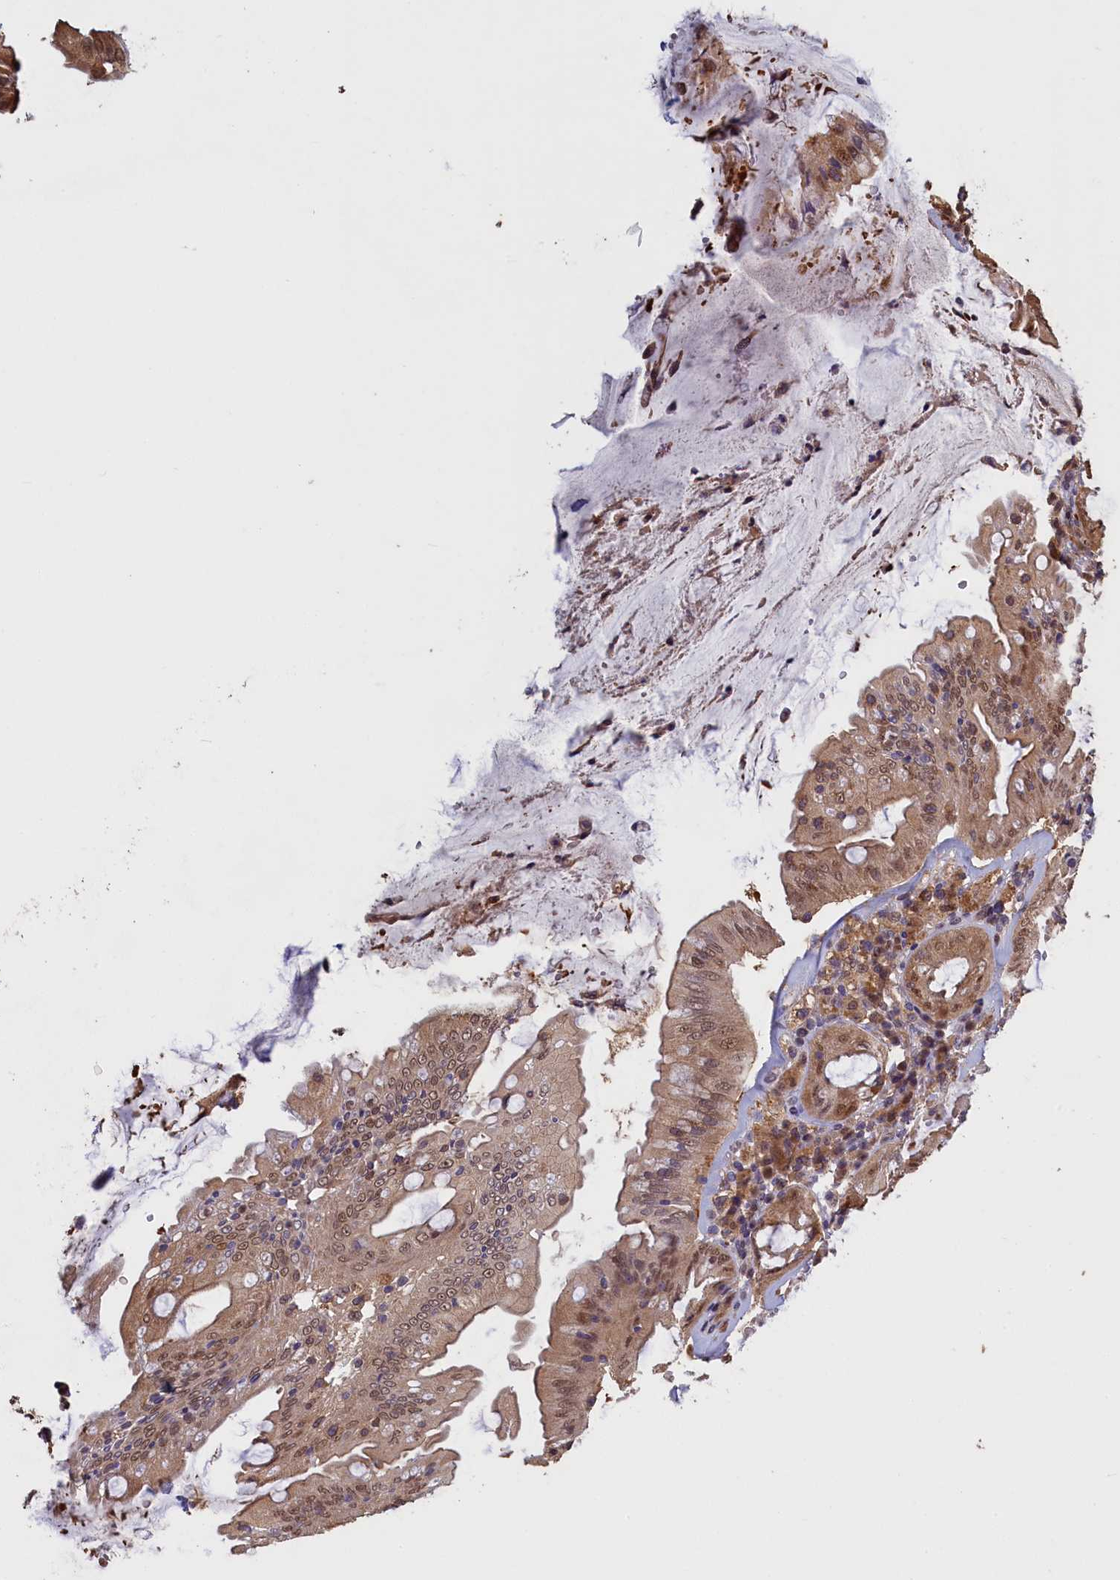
{"staining": {"intensity": "moderate", "quantity": ">75%", "location": "cytoplasmic/membranous,nuclear"}, "tissue": "rectum", "cell_type": "Glandular cells", "image_type": "normal", "snomed": [{"axis": "morphology", "description": "Normal tissue, NOS"}, {"axis": "topography", "description": "Rectum"}], "caption": "A brown stain highlights moderate cytoplasmic/membranous,nuclear expression of a protein in glandular cells of normal human rectum. (brown staining indicates protein expression, while blue staining denotes nuclei).", "gene": "UCHL3", "patient": {"sex": "female", "age": 57}}